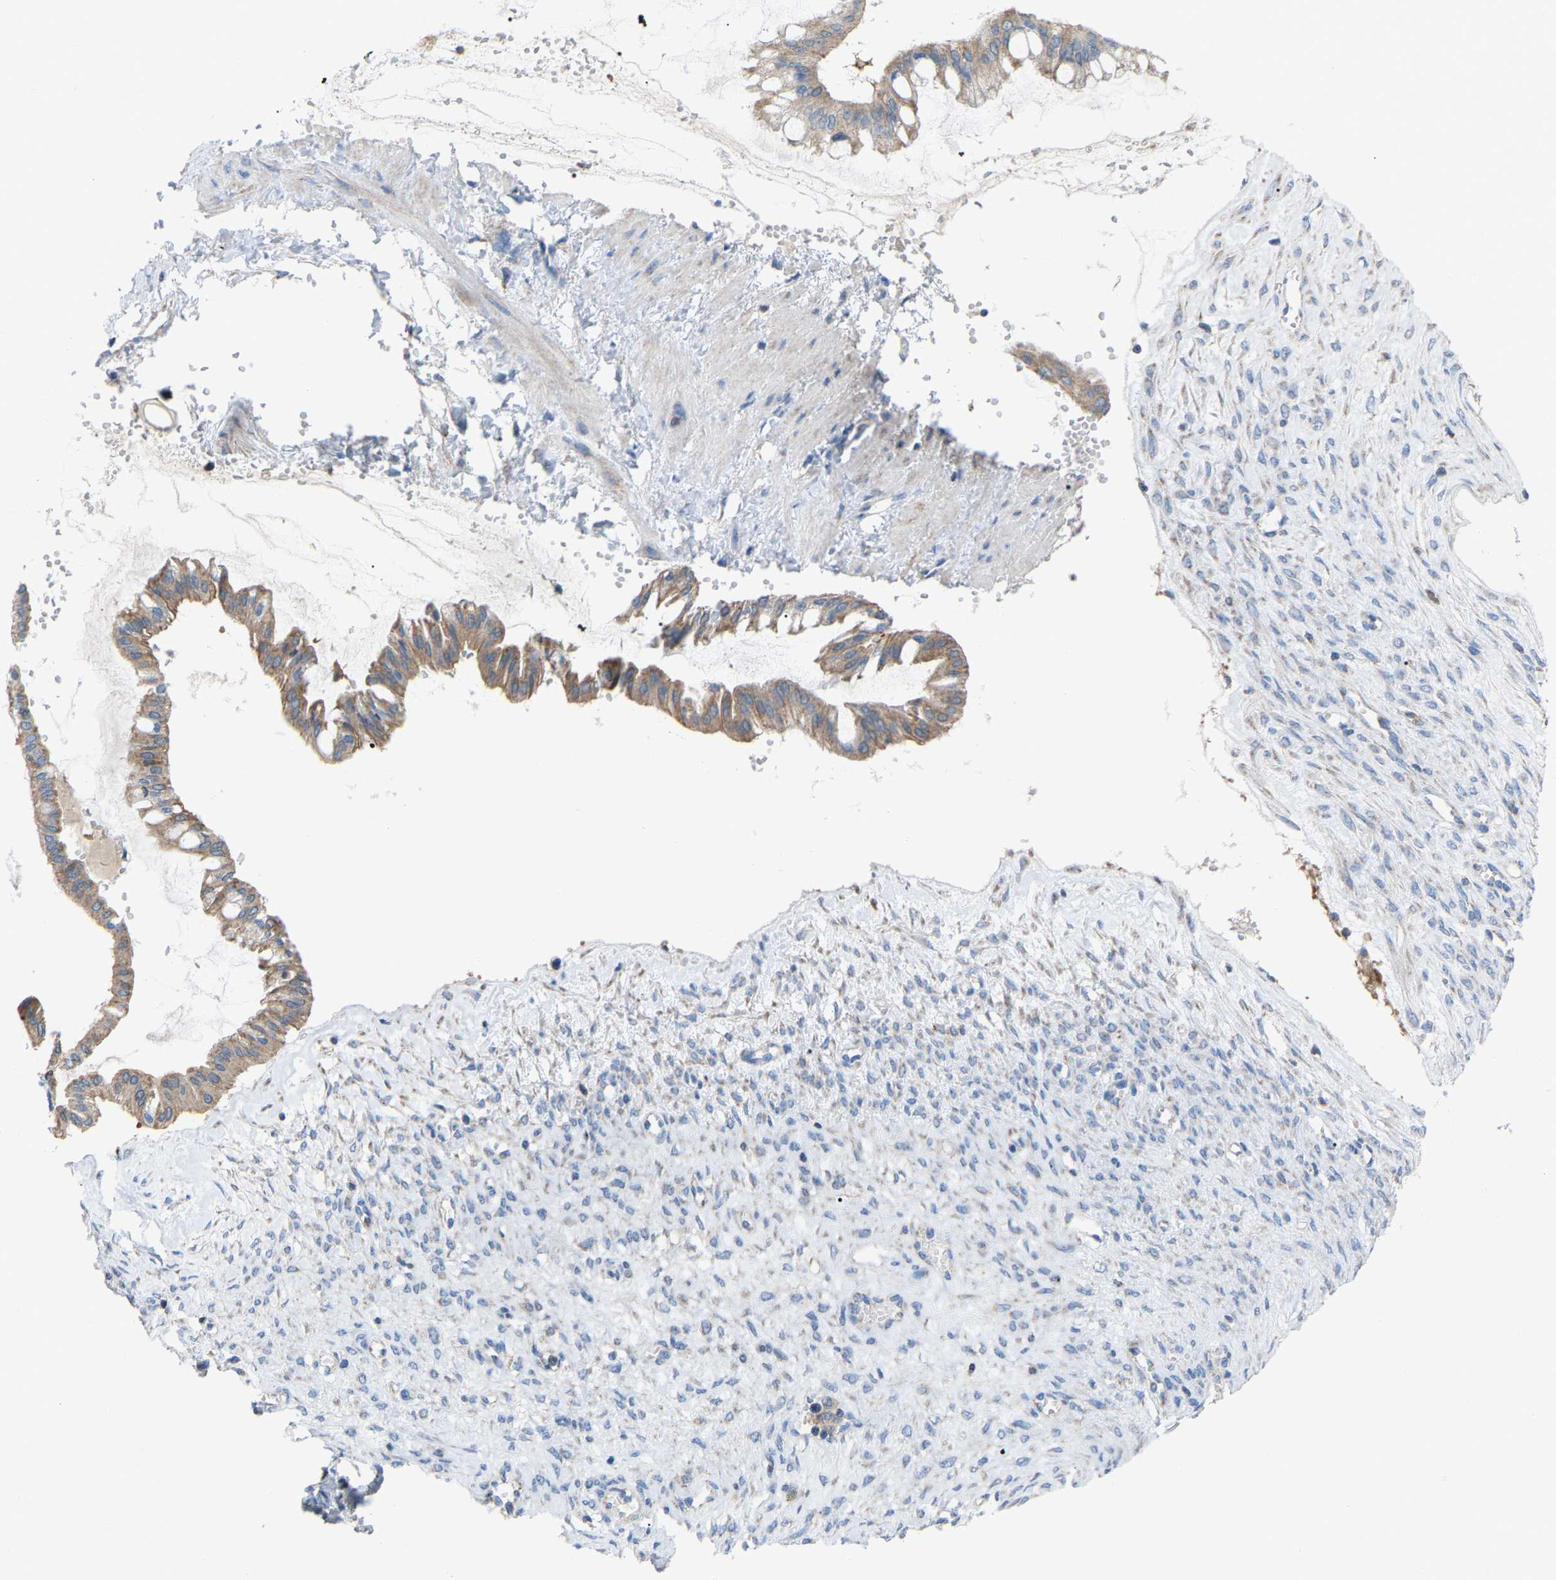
{"staining": {"intensity": "moderate", "quantity": ">75%", "location": "cytoplasmic/membranous"}, "tissue": "ovarian cancer", "cell_type": "Tumor cells", "image_type": "cancer", "snomed": [{"axis": "morphology", "description": "Cystadenocarcinoma, mucinous, NOS"}, {"axis": "topography", "description": "Ovary"}], "caption": "Moderate cytoplasmic/membranous expression for a protein is identified in approximately >75% of tumor cells of ovarian cancer (mucinous cystadenocarcinoma) using immunohistochemistry (IHC).", "gene": "CROT", "patient": {"sex": "female", "age": 73}}